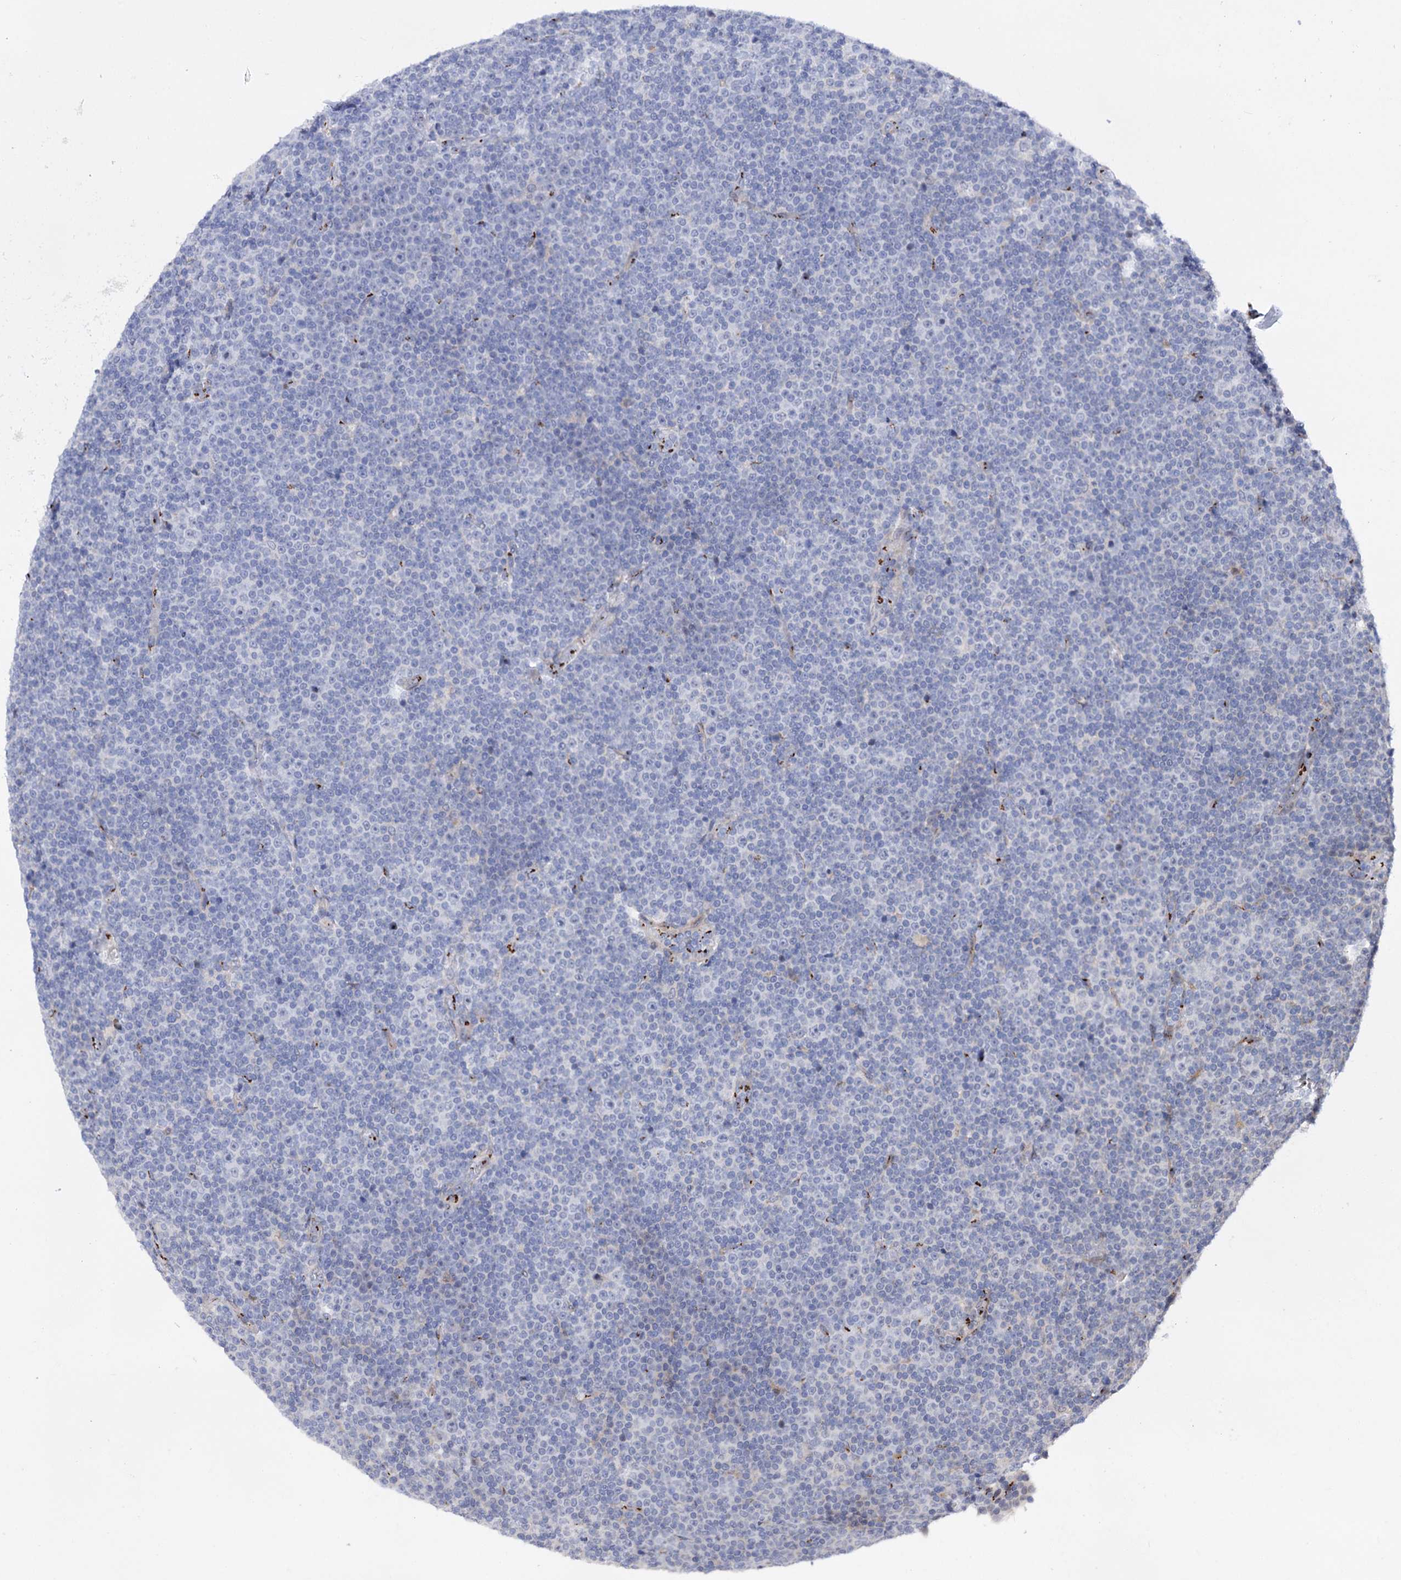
{"staining": {"intensity": "negative", "quantity": "none", "location": "none"}, "tissue": "lymphoma", "cell_type": "Tumor cells", "image_type": "cancer", "snomed": [{"axis": "morphology", "description": "Malignant lymphoma, non-Hodgkin's type, Low grade"}, {"axis": "topography", "description": "Lymph node"}], "caption": "The image reveals no staining of tumor cells in lymphoma. (DAB immunohistochemistry (IHC) visualized using brightfield microscopy, high magnification).", "gene": "C11orf96", "patient": {"sex": "female", "age": 67}}